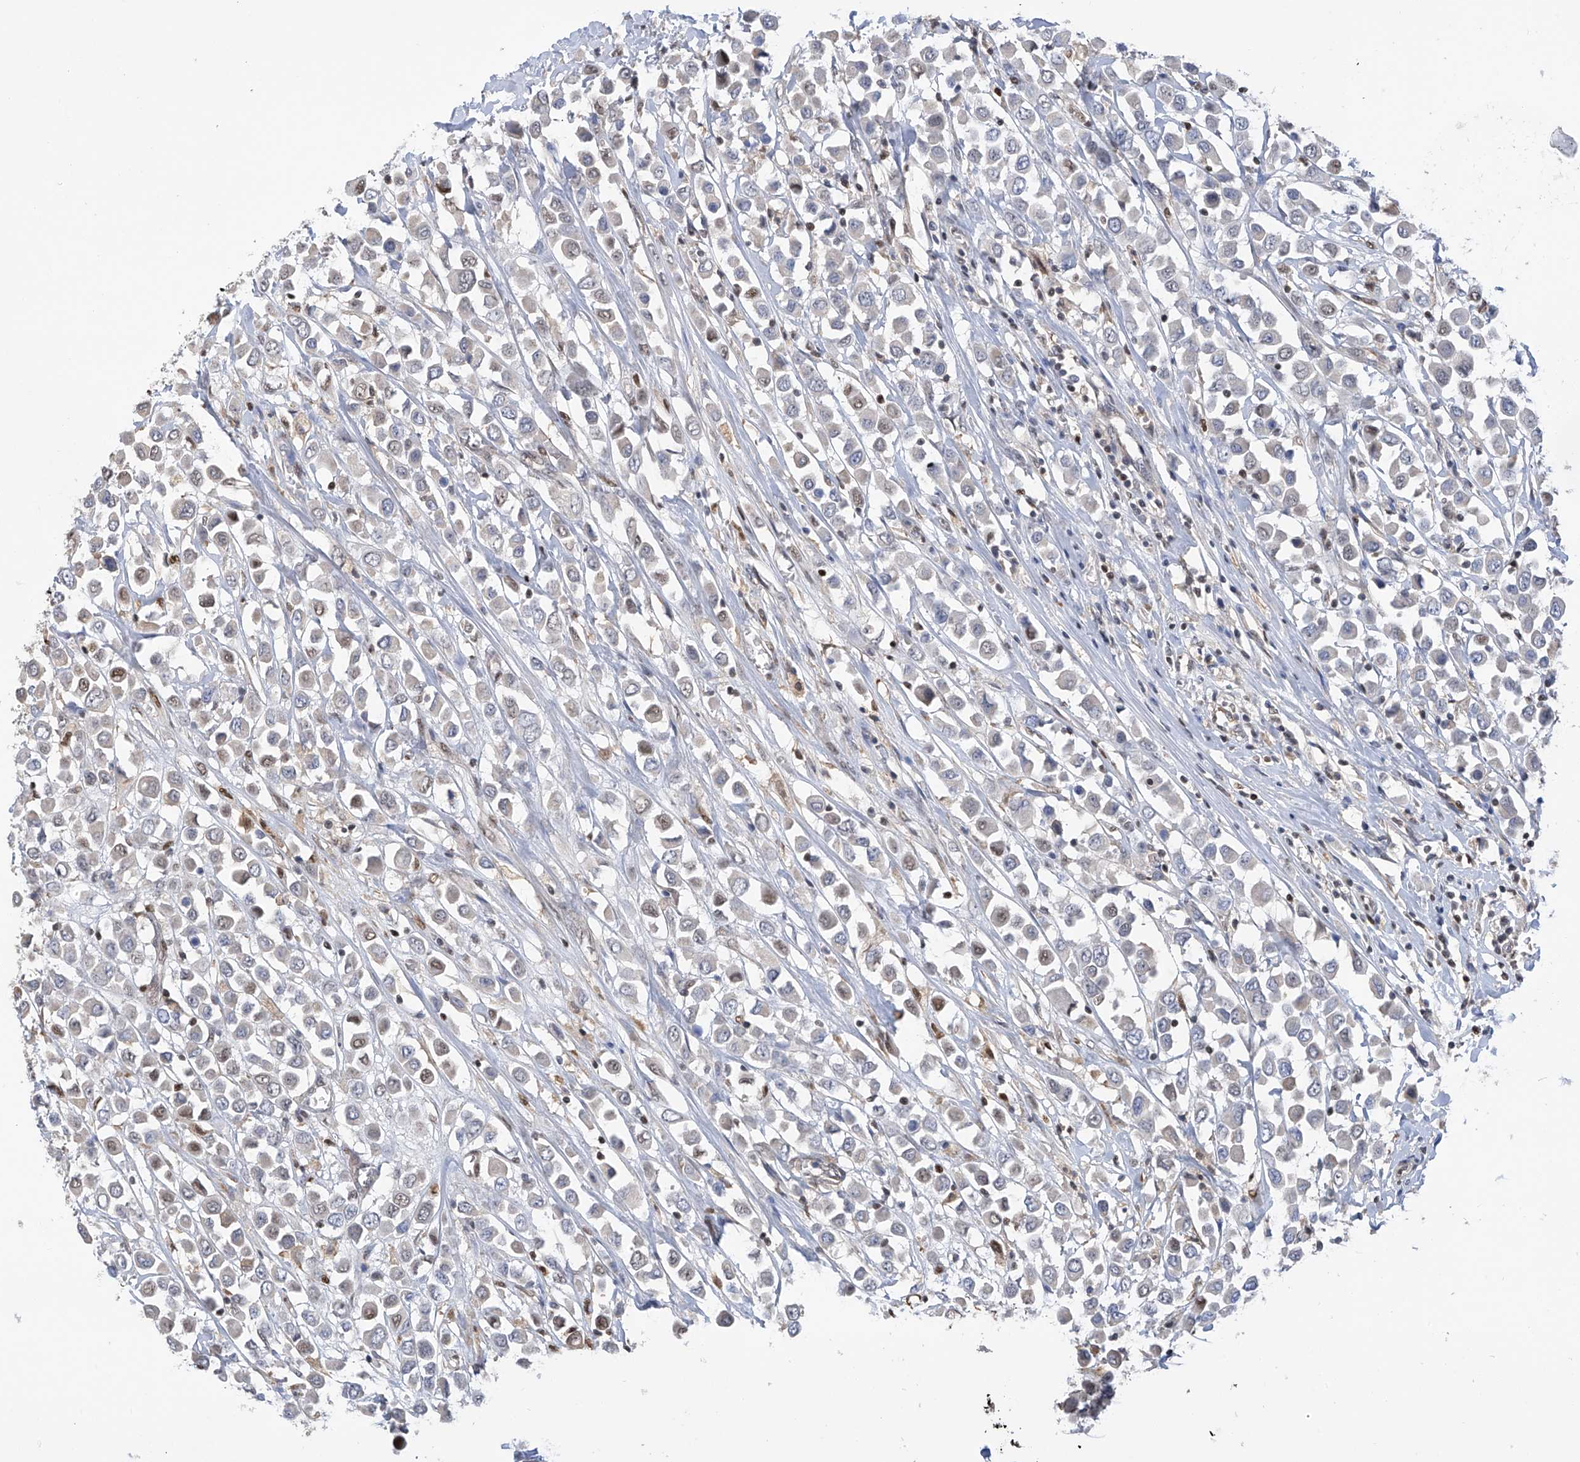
{"staining": {"intensity": "weak", "quantity": "25%-75%", "location": "nuclear"}, "tissue": "breast cancer", "cell_type": "Tumor cells", "image_type": "cancer", "snomed": [{"axis": "morphology", "description": "Duct carcinoma"}, {"axis": "topography", "description": "Breast"}], "caption": "IHC (DAB (3,3'-diaminobenzidine)) staining of infiltrating ductal carcinoma (breast) shows weak nuclear protein positivity in approximately 25%-75% of tumor cells.", "gene": "PMM1", "patient": {"sex": "female", "age": 61}}